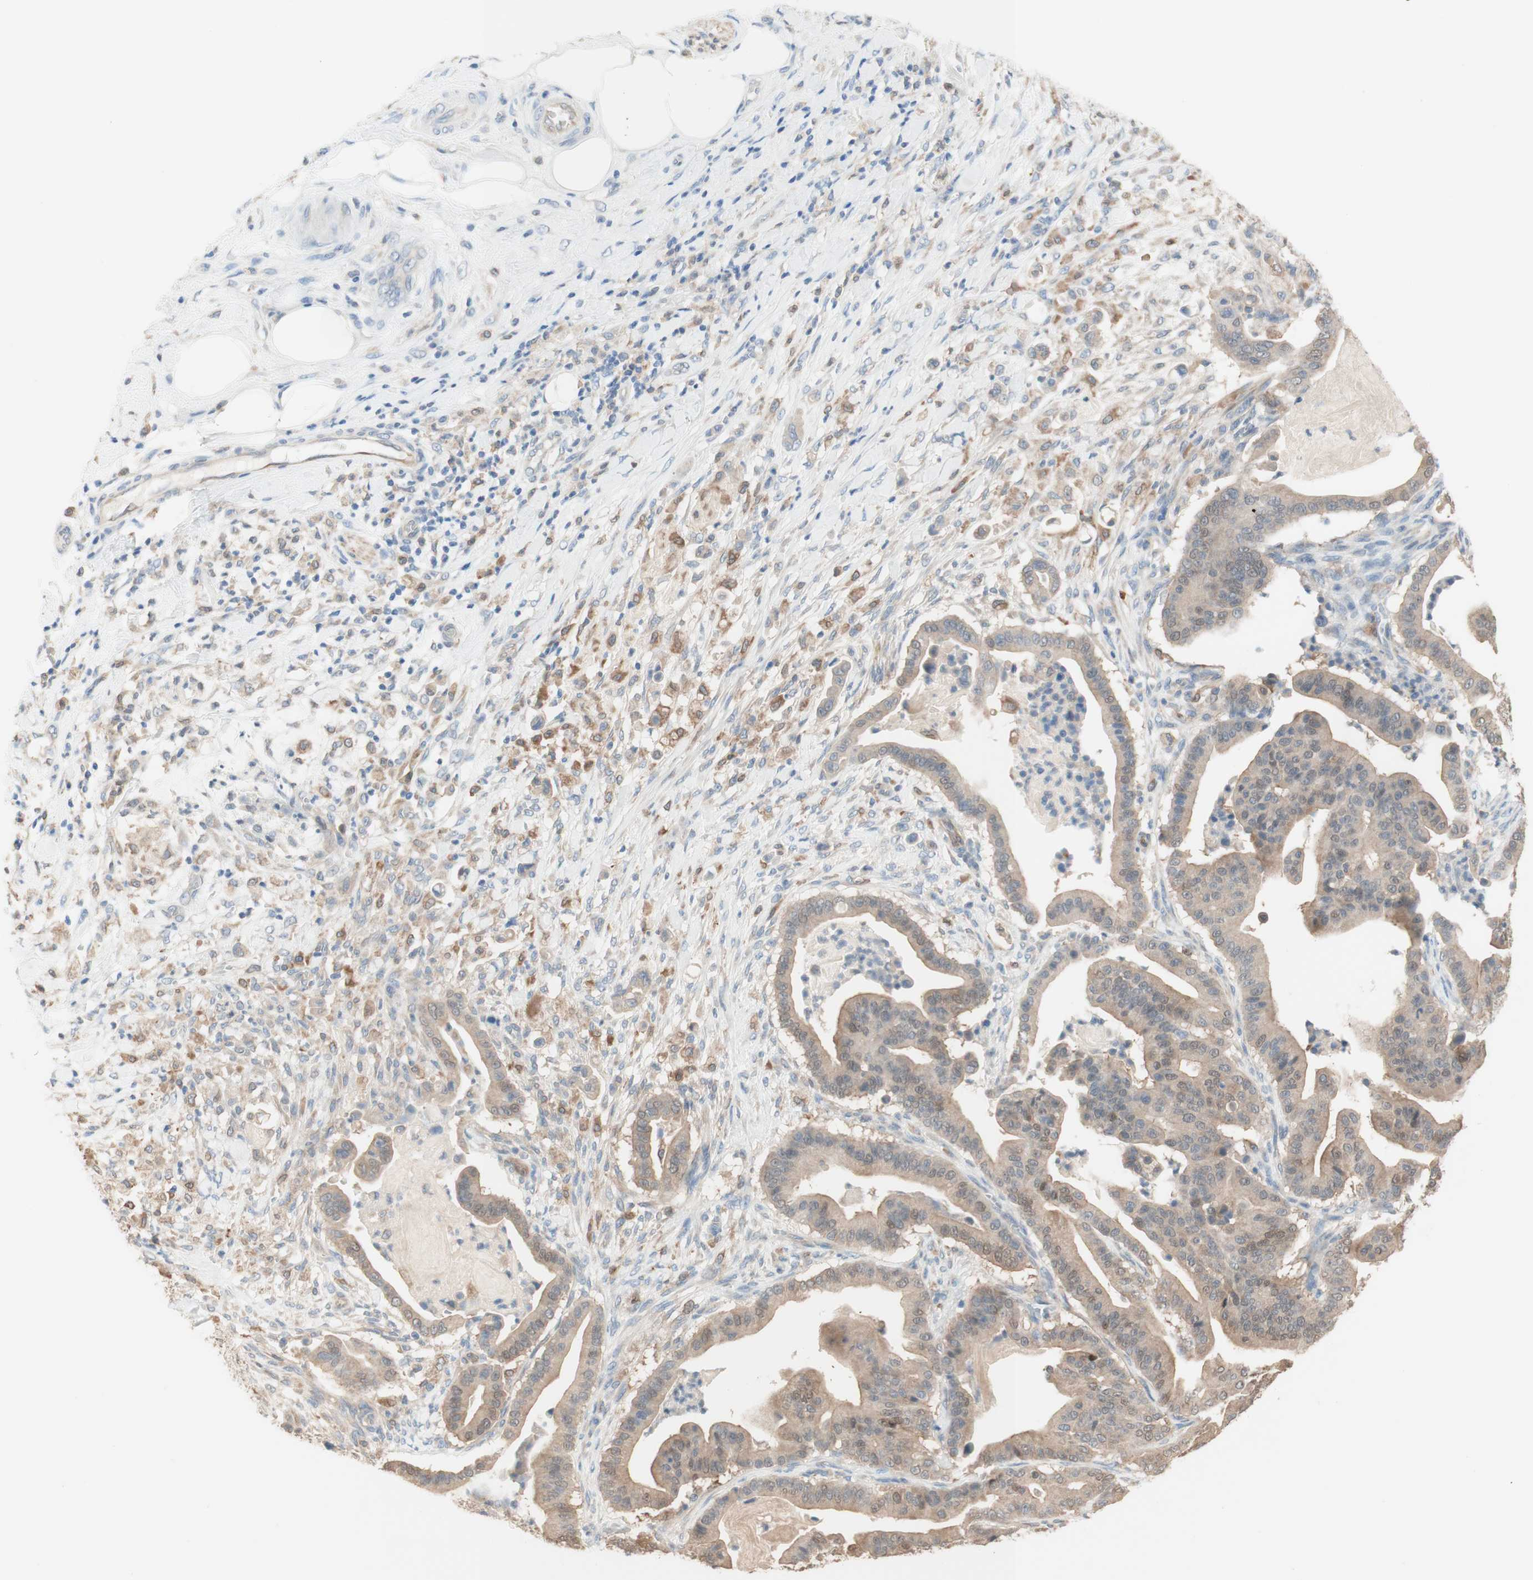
{"staining": {"intensity": "weak", "quantity": ">75%", "location": "cytoplasmic/membranous"}, "tissue": "pancreatic cancer", "cell_type": "Tumor cells", "image_type": "cancer", "snomed": [{"axis": "morphology", "description": "Adenocarcinoma, NOS"}, {"axis": "topography", "description": "Pancreas"}], "caption": "The histopathology image demonstrates immunohistochemical staining of adenocarcinoma (pancreatic). There is weak cytoplasmic/membranous expression is appreciated in approximately >75% of tumor cells.", "gene": "COMT", "patient": {"sex": "male", "age": 63}}